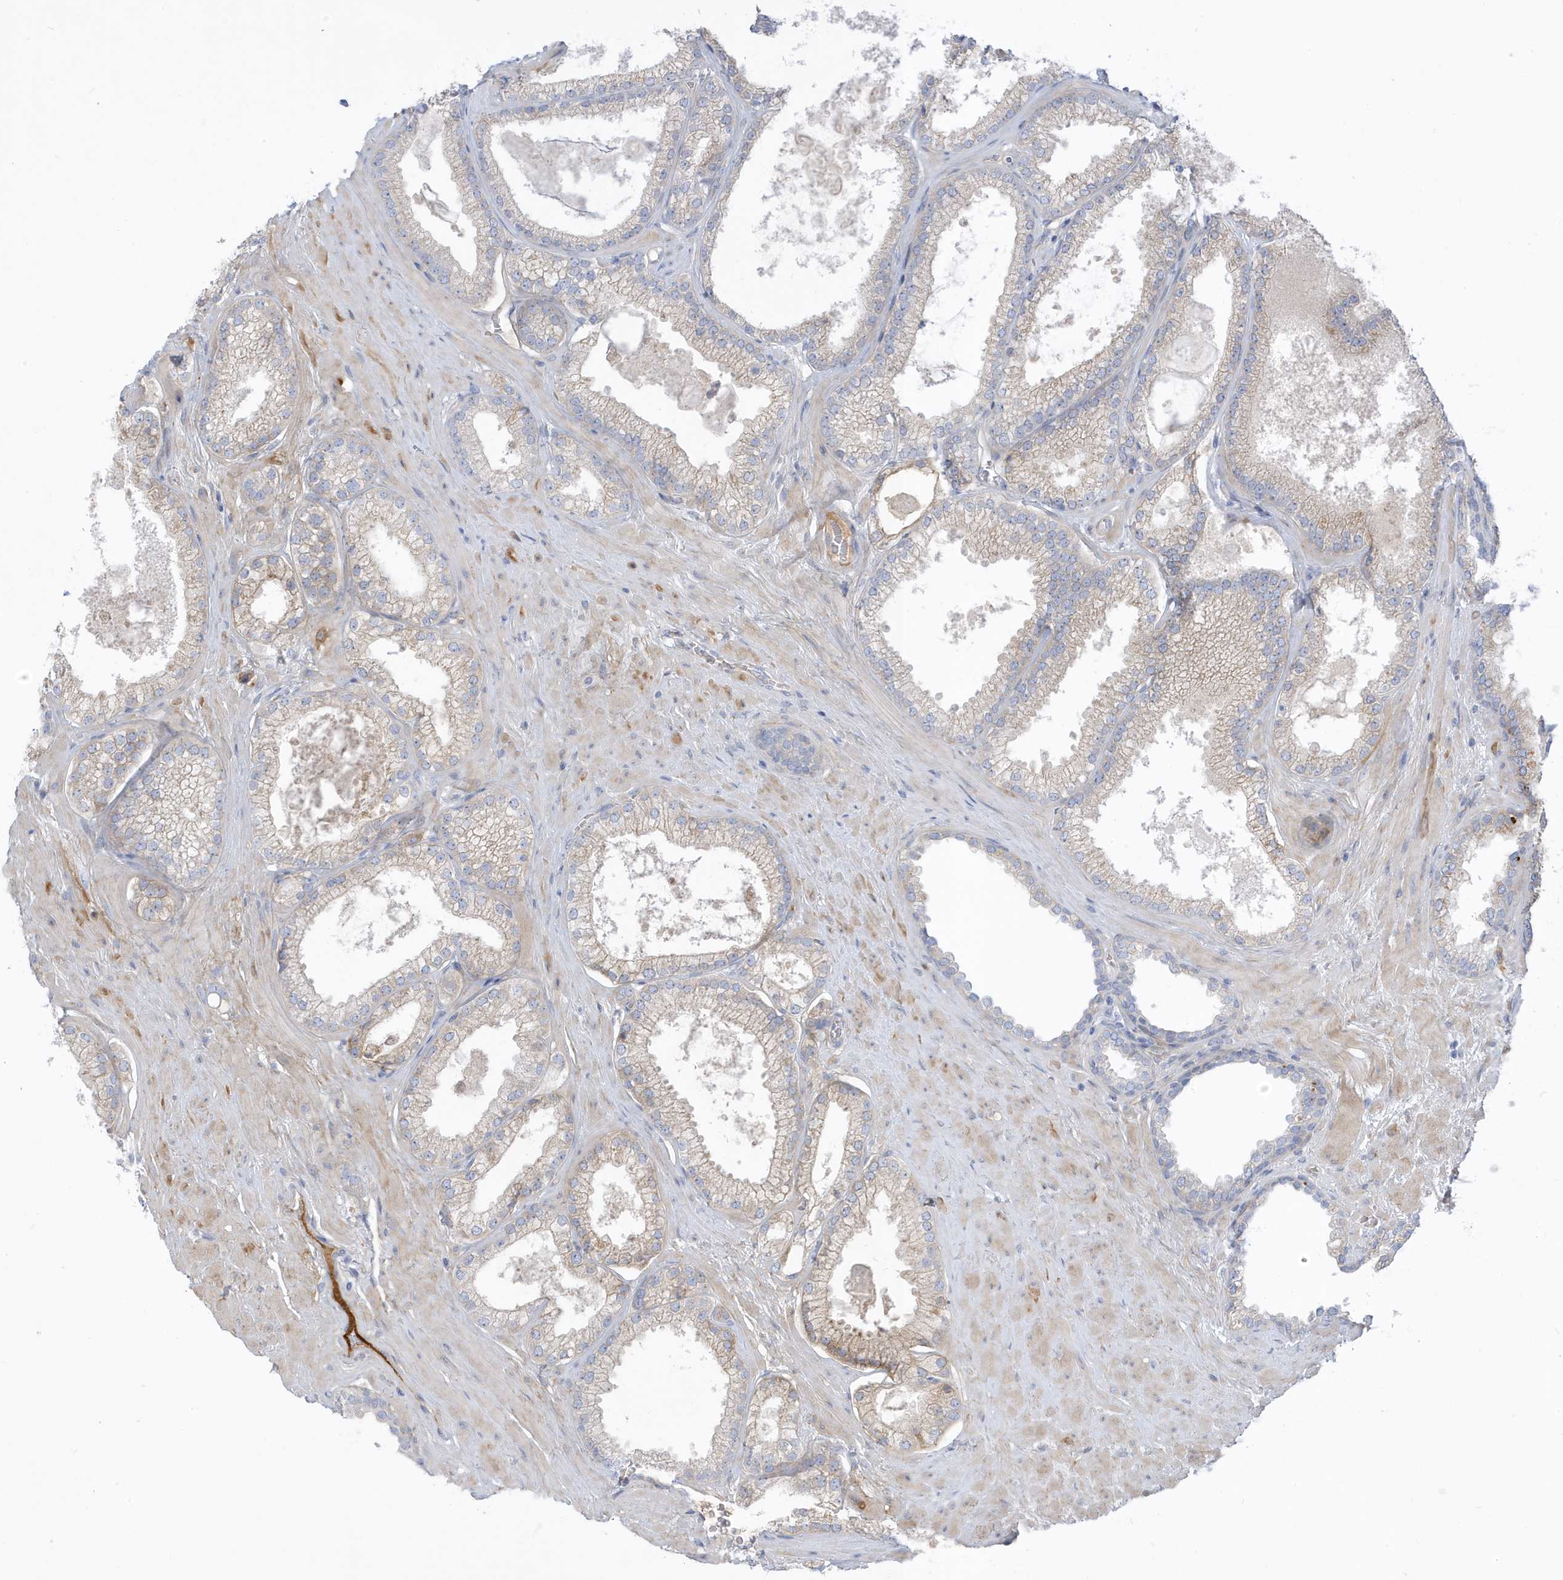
{"staining": {"intensity": "weak", "quantity": "25%-75%", "location": "cytoplasmic/membranous"}, "tissue": "prostate cancer", "cell_type": "Tumor cells", "image_type": "cancer", "snomed": [{"axis": "morphology", "description": "Adenocarcinoma, Low grade"}, {"axis": "topography", "description": "Prostate"}], "caption": "Protein staining by immunohistochemistry (IHC) shows weak cytoplasmic/membranous staining in about 25%-75% of tumor cells in prostate cancer (low-grade adenocarcinoma).", "gene": "ATP13A5", "patient": {"sex": "male", "age": 62}}